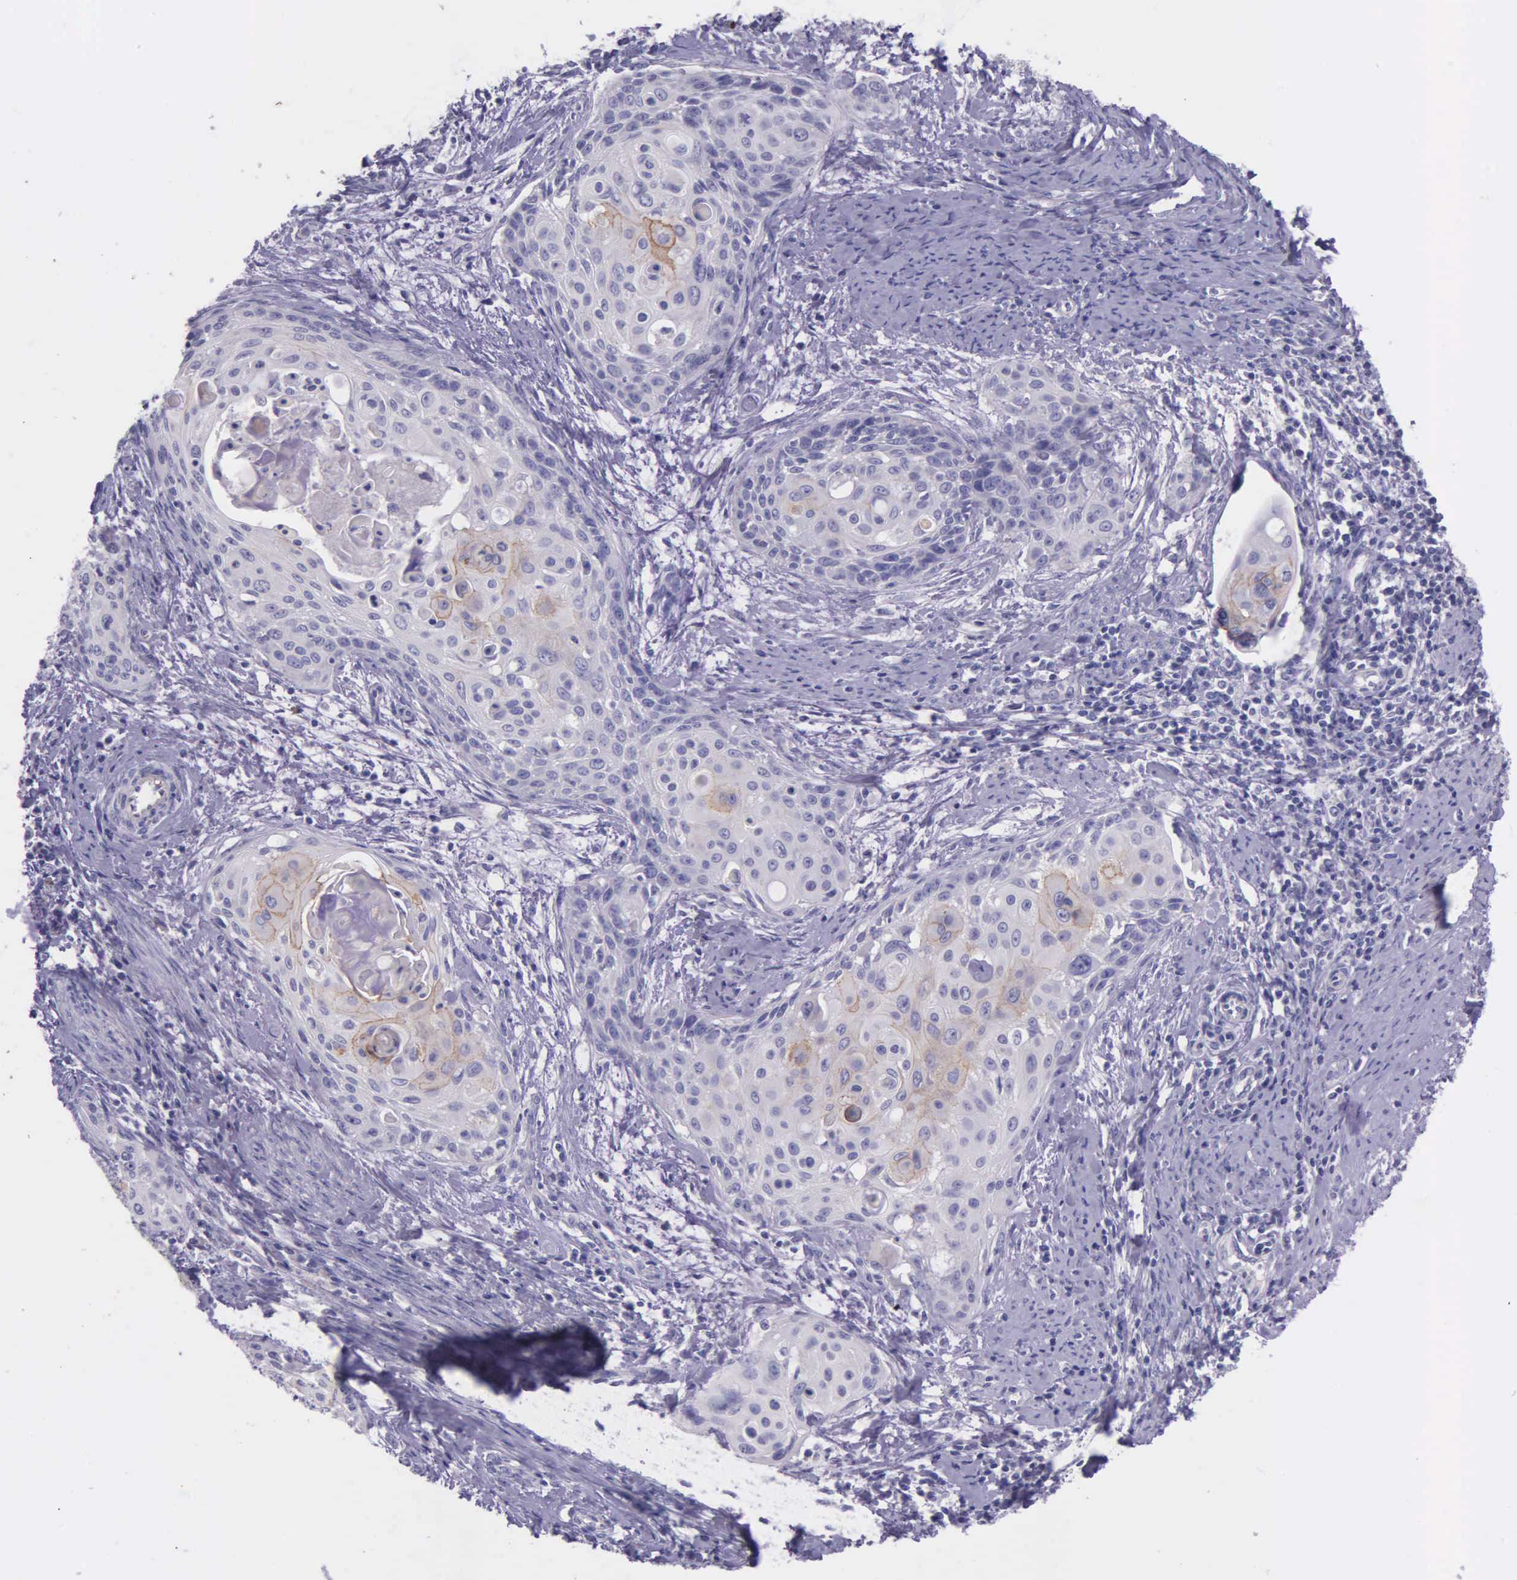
{"staining": {"intensity": "negative", "quantity": "none", "location": "none"}, "tissue": "cervical cancer", "cell_type": "Tumor cells", "image_type": "cancer", "snomed": [{"axis": "morphology", "description": "Squamous cell carcinoma, NOS"}, {"axis": "topography", "description": "Cervix"}], "caption": "Tumor cells show no significant protein staining in squamous cell carcinoma (cervical).", "gene": "THSD7A", "patient": {"sex": "female", "age": 33}}